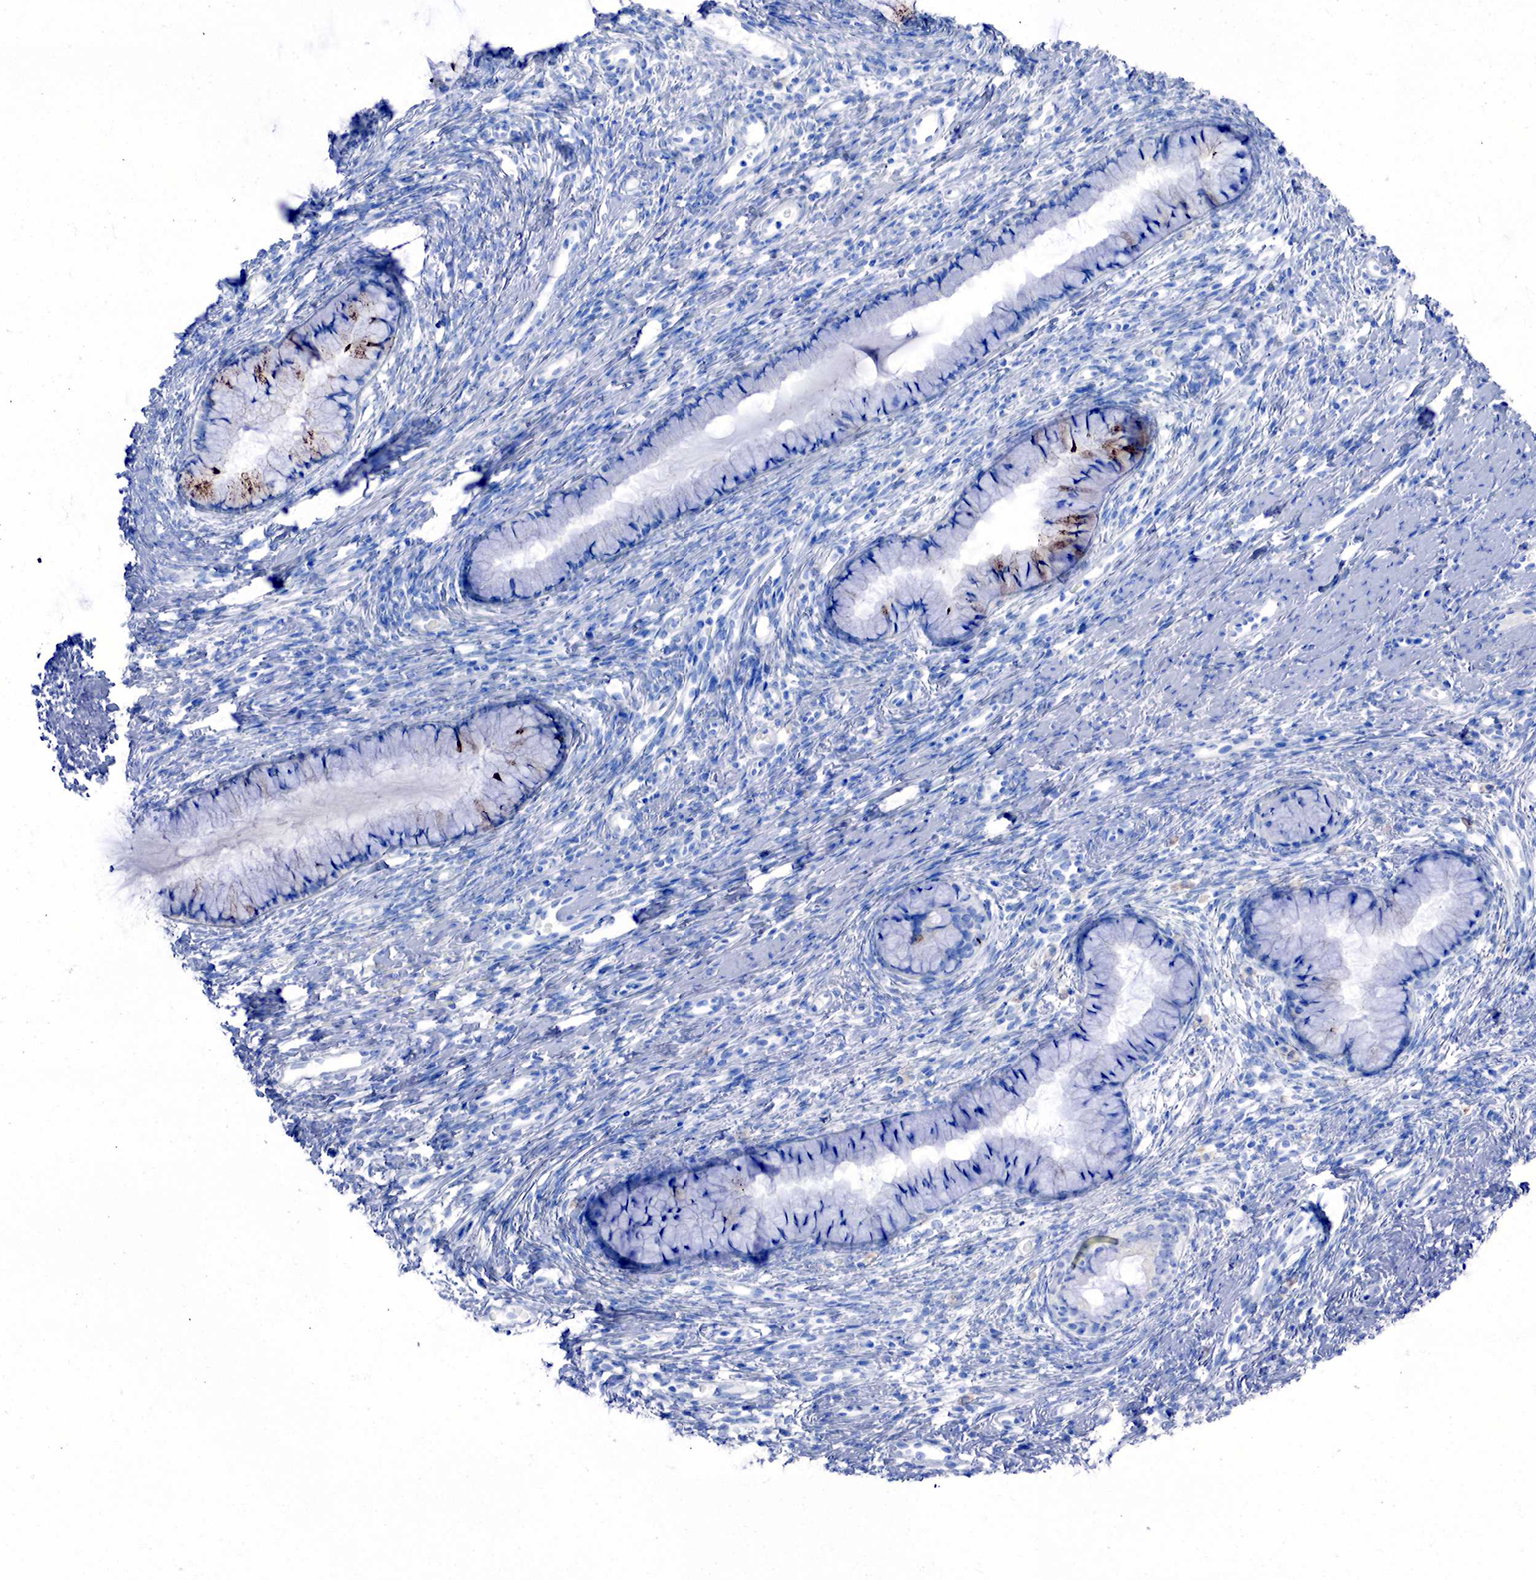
{"staining": {"intensity": "strong", "quantity": "<25%", "location": "cytoplasmic/membranous"}, "tissue": "cervix", "cell_type": "Glandular cells", "image_type": "normal", "snomed": [{"axis": "morphology", "description": "Normal tissue, NOS"}, {"axis": "topography", "description": "Cervix"}], "caption": "This photomicrograph demonstrates immunohistochemistry (IHC) staining of unremarkable human cervix, with medium strong cytoplasmic/membranous expression in approximately <25% of glandular cells.", "gene": "CHGA", "patient": {"sex": "female", "age": 82}}